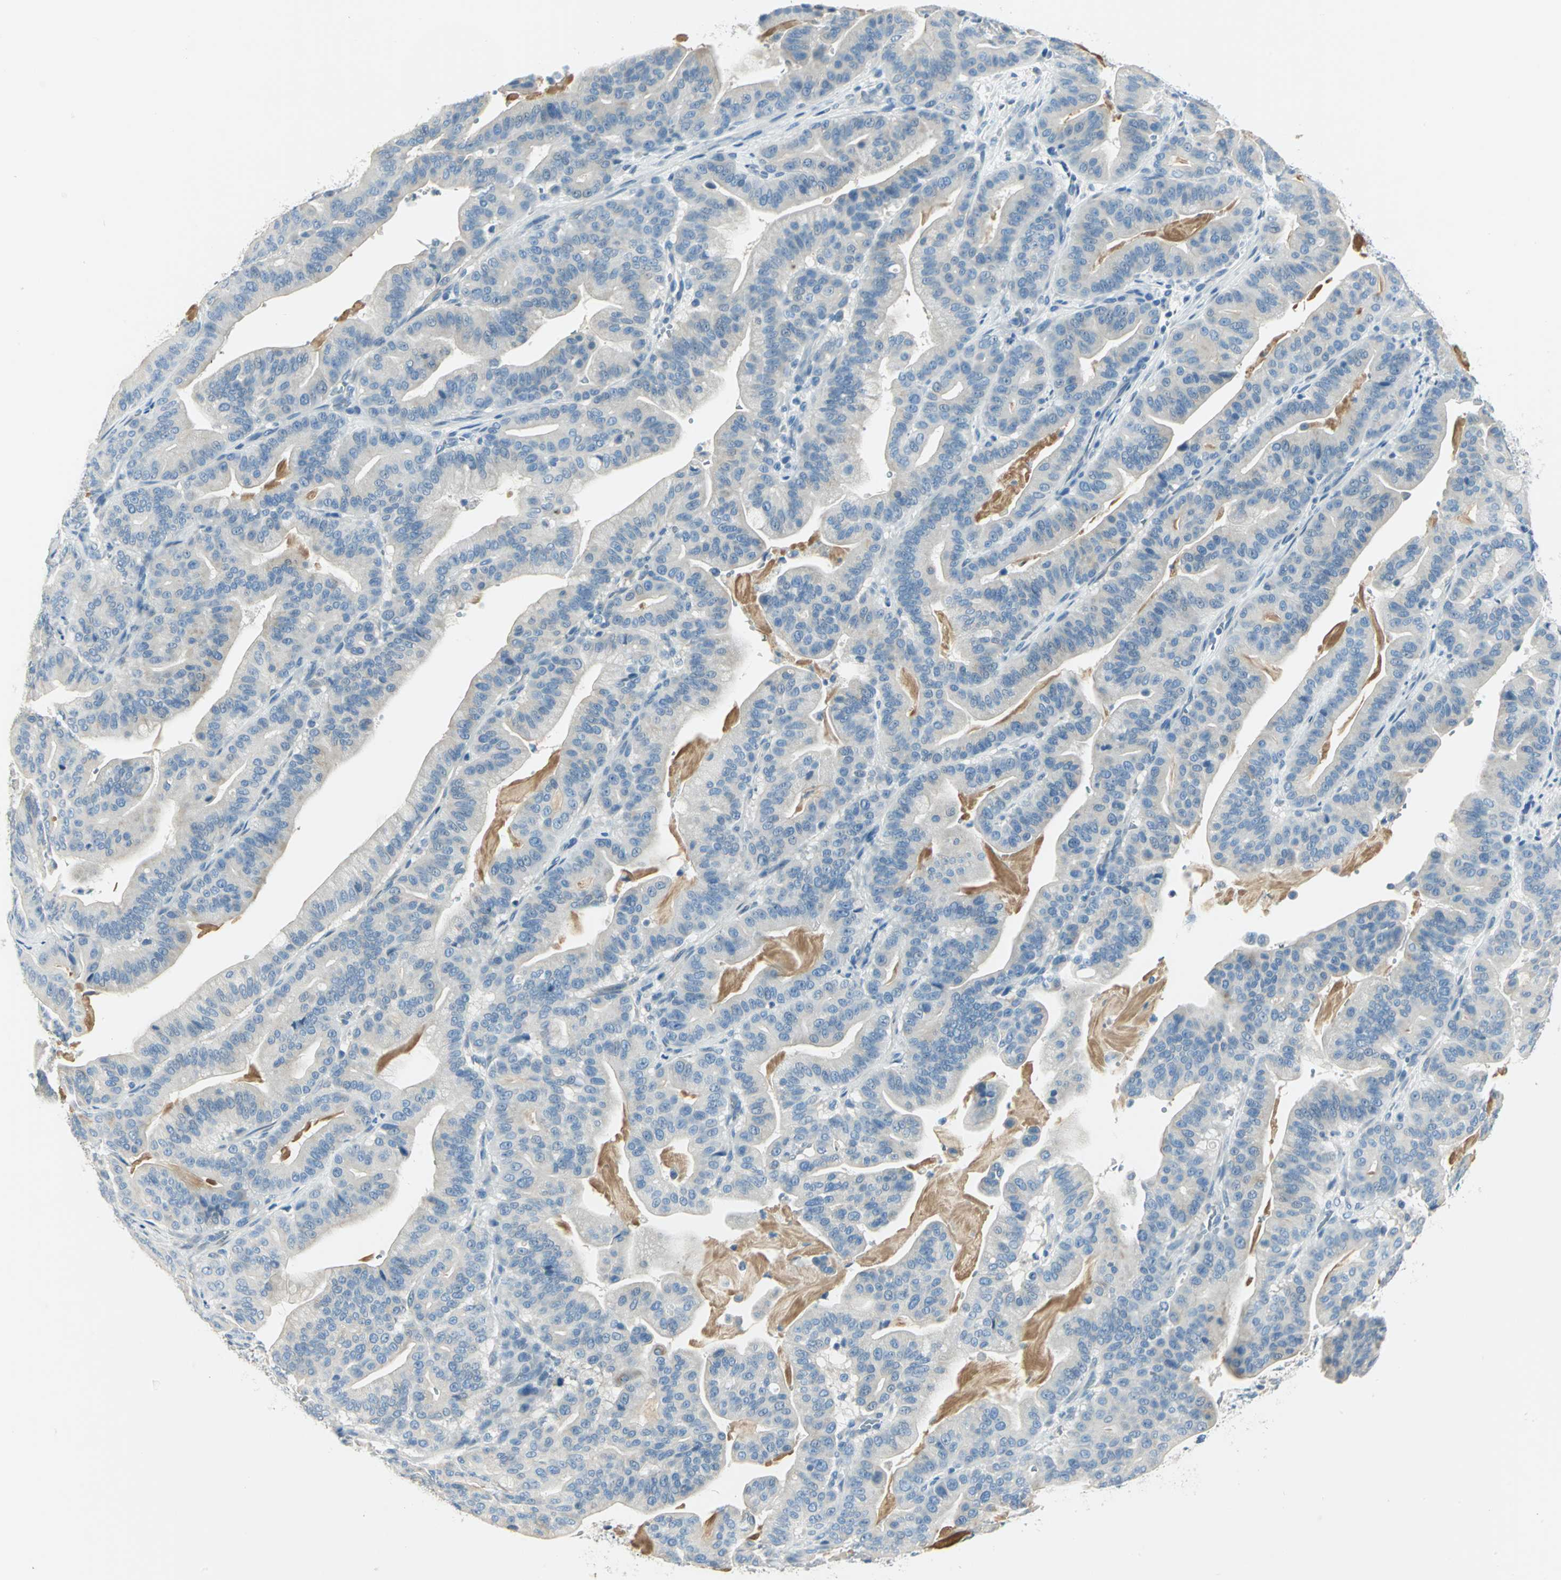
{"staining": {"intensity": "negative", "quantity": "none", "location": "none"}, "tissue": "pancreatic cancer", "cell_type": "Tumor cells", "image_type": "cancer", "snomed": [{"axis": "morphology", "description": "Adenocarcinoma, NOS"}, {"axis": "topography", "description": "Pancreas"}], "caption": "Micrograph shows no protein expression in tumor cells of adenocarcinoma (pancreatic) tissue.", "gene": "UCHL1", "patient": {"sex": "male", "age": 63}}